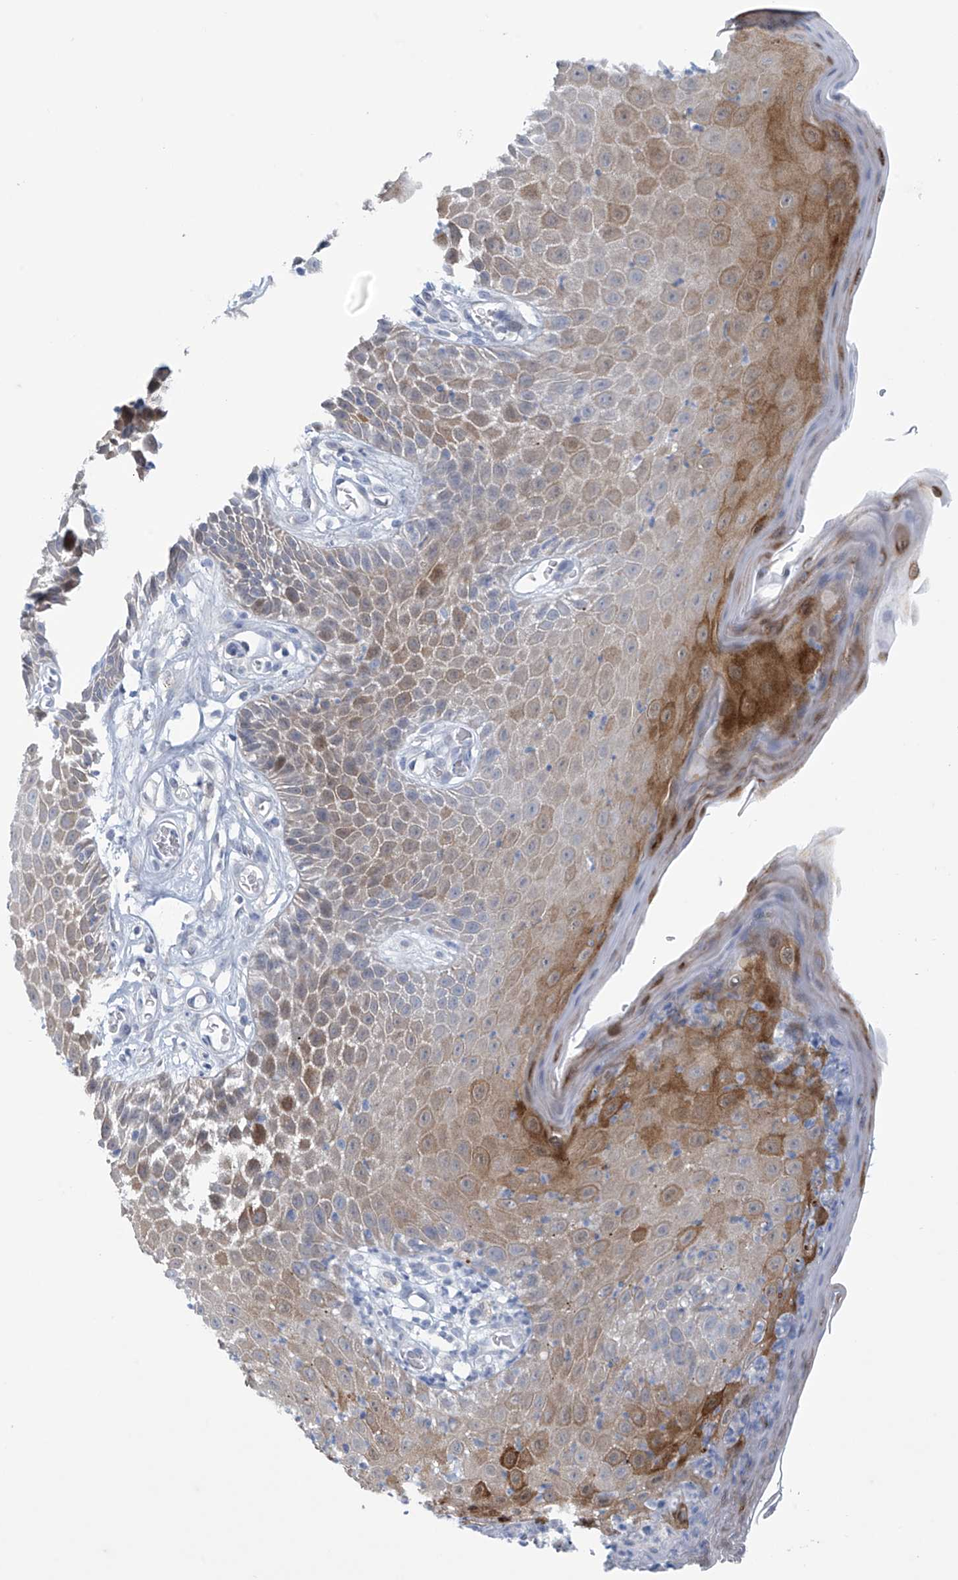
{"staining": {"intensity": "moderate", "quantity": "25%-75%", "location": "cytoplasmic/membranous"}, "tissue": "skin", "cell_type": "Epidermal cells", "image_type": "normal", "snomed": [{"axis": "morphology", "description": "Normal tissue, NOS"}, {"axis": "topography", "description": "Vulva"}], "caption": "Normal skin shows moderate cytoplasmic/membranous positivity in about 25%-75% of epidermal cells, visualized by immunohistochemistry. (DAB (3,3'-diaminobenzidine) IHC, brown staining for protein, blue staining for nuclei).", "gene": "SLC35A5", "patient": {"sex": "female", "age": 68}}